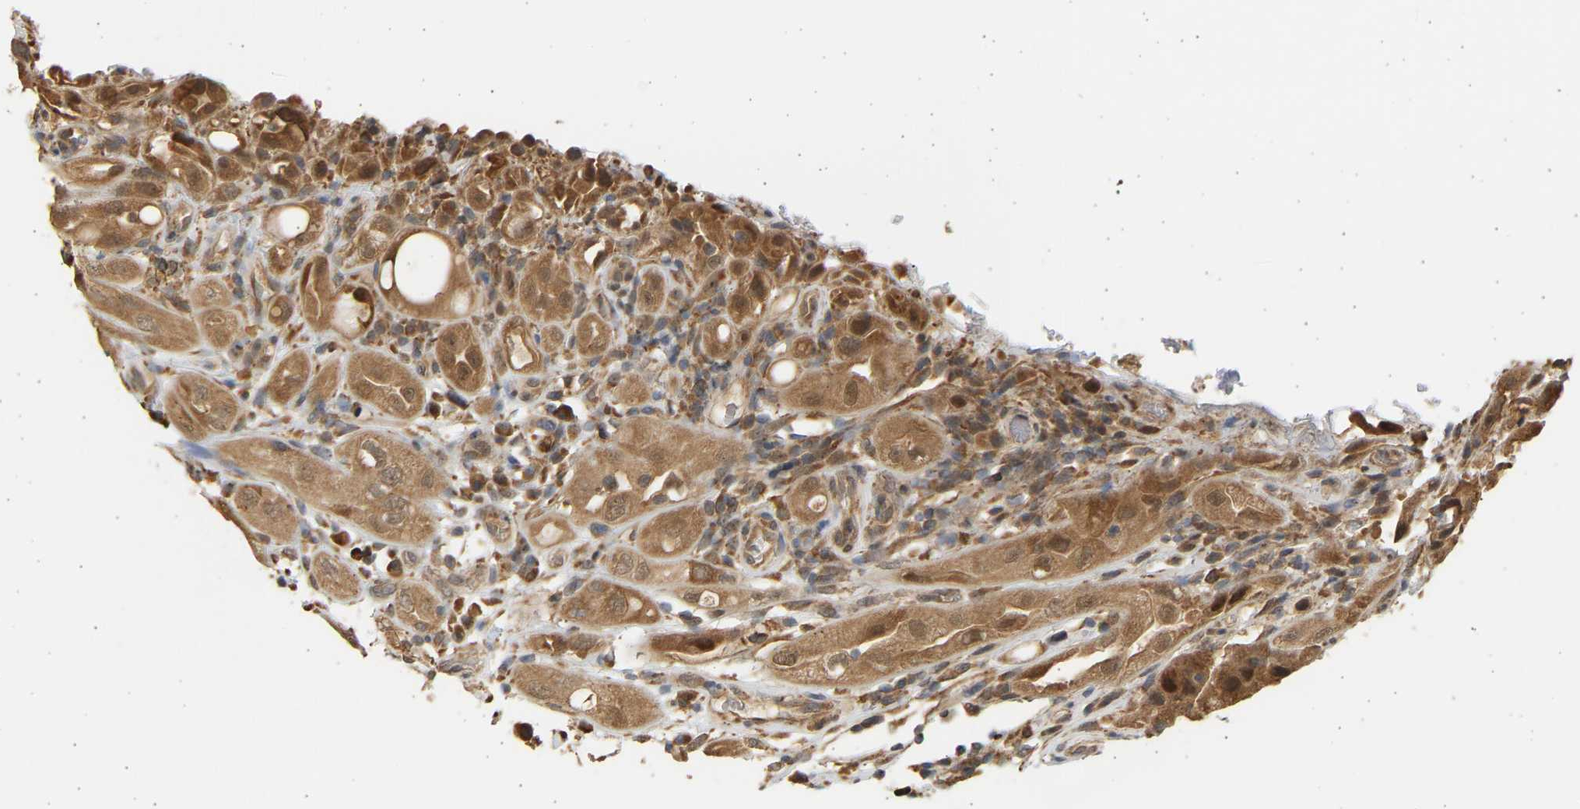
{"staining": {"intensity": "moderate", "quantity": ">75%", "location": "cytoplasmic/membranous,nuclear"}, "tissue": "urothelial cancer", "cell_type": "Tumor cells", "image_type": "cancer", "snomed": [{"axis": "morphology", "description": "Urothelial carcinoma, High grade"}, {"axis": "topography", "description": "Urinary bladder"}], "caption": "Immunohistochemical staining of high-grade urothelial carcinoma demonstrates medium levels of moderate cytoplasmic/membranous and nuclear protein staining in about >75% of tumor cells. Nuclei are stained in blue.", "gene": "B4GALT6", "patient": {"sex": "female", "age": 64}}